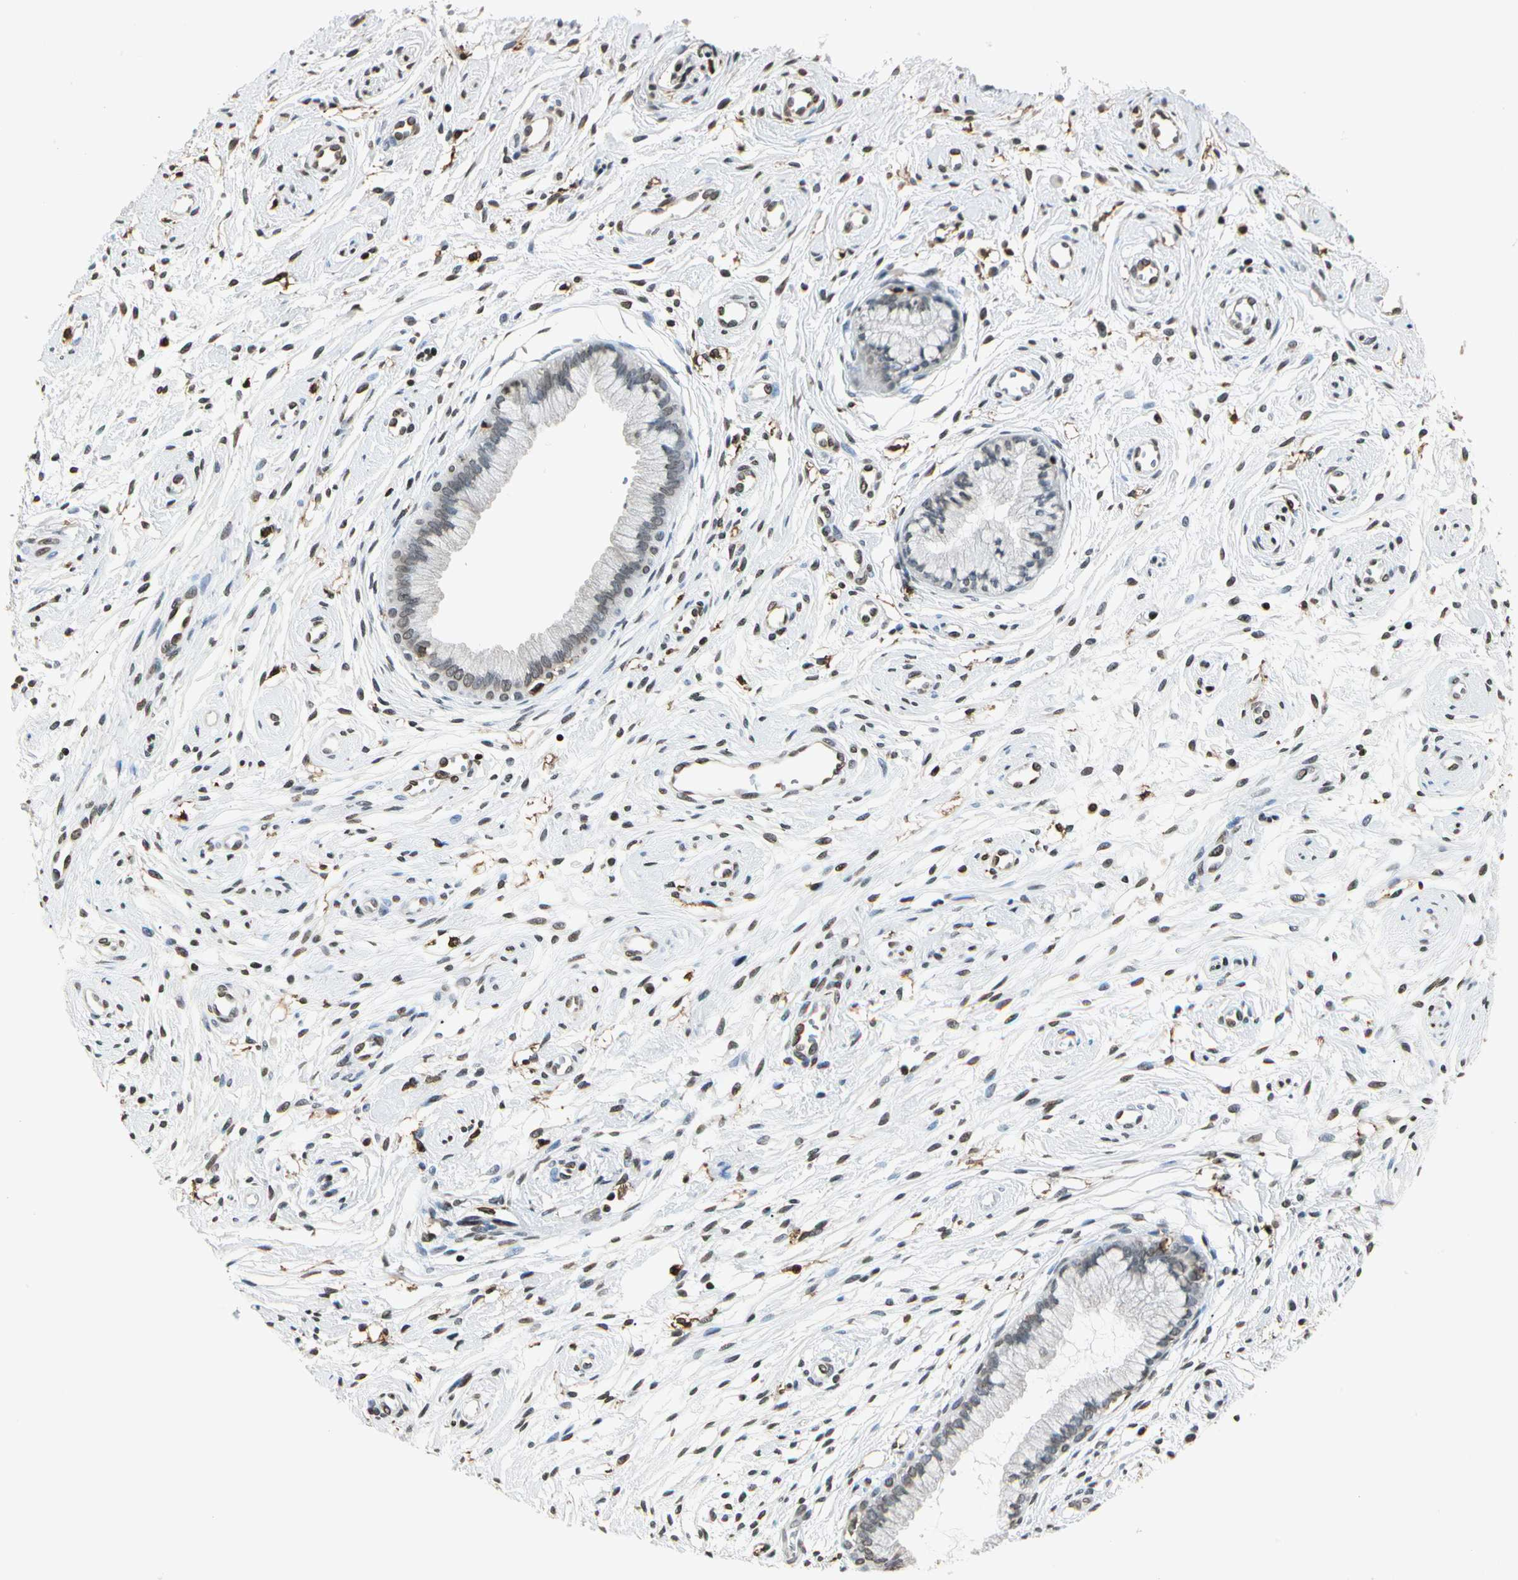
{"staining": {"intensity": "weak", "quantity": "25%-75%", "location": "nuclear"}, "tissue": "cervix", "cell_type": "Glandular cells", "image_type": "normal", "snomed": [{"axis": "morphology", "description": "Normal tissue, NOS"}, {"axis": "topography", "description": "Cervix"}], "caption": "Brown immunohistochemical staining in unremarkable cervix demonstrates weak nuclear positivity in about 25%-75% of glandular cells.", "gene": "FER", "patient": {"sex": "female", "age": 39}}